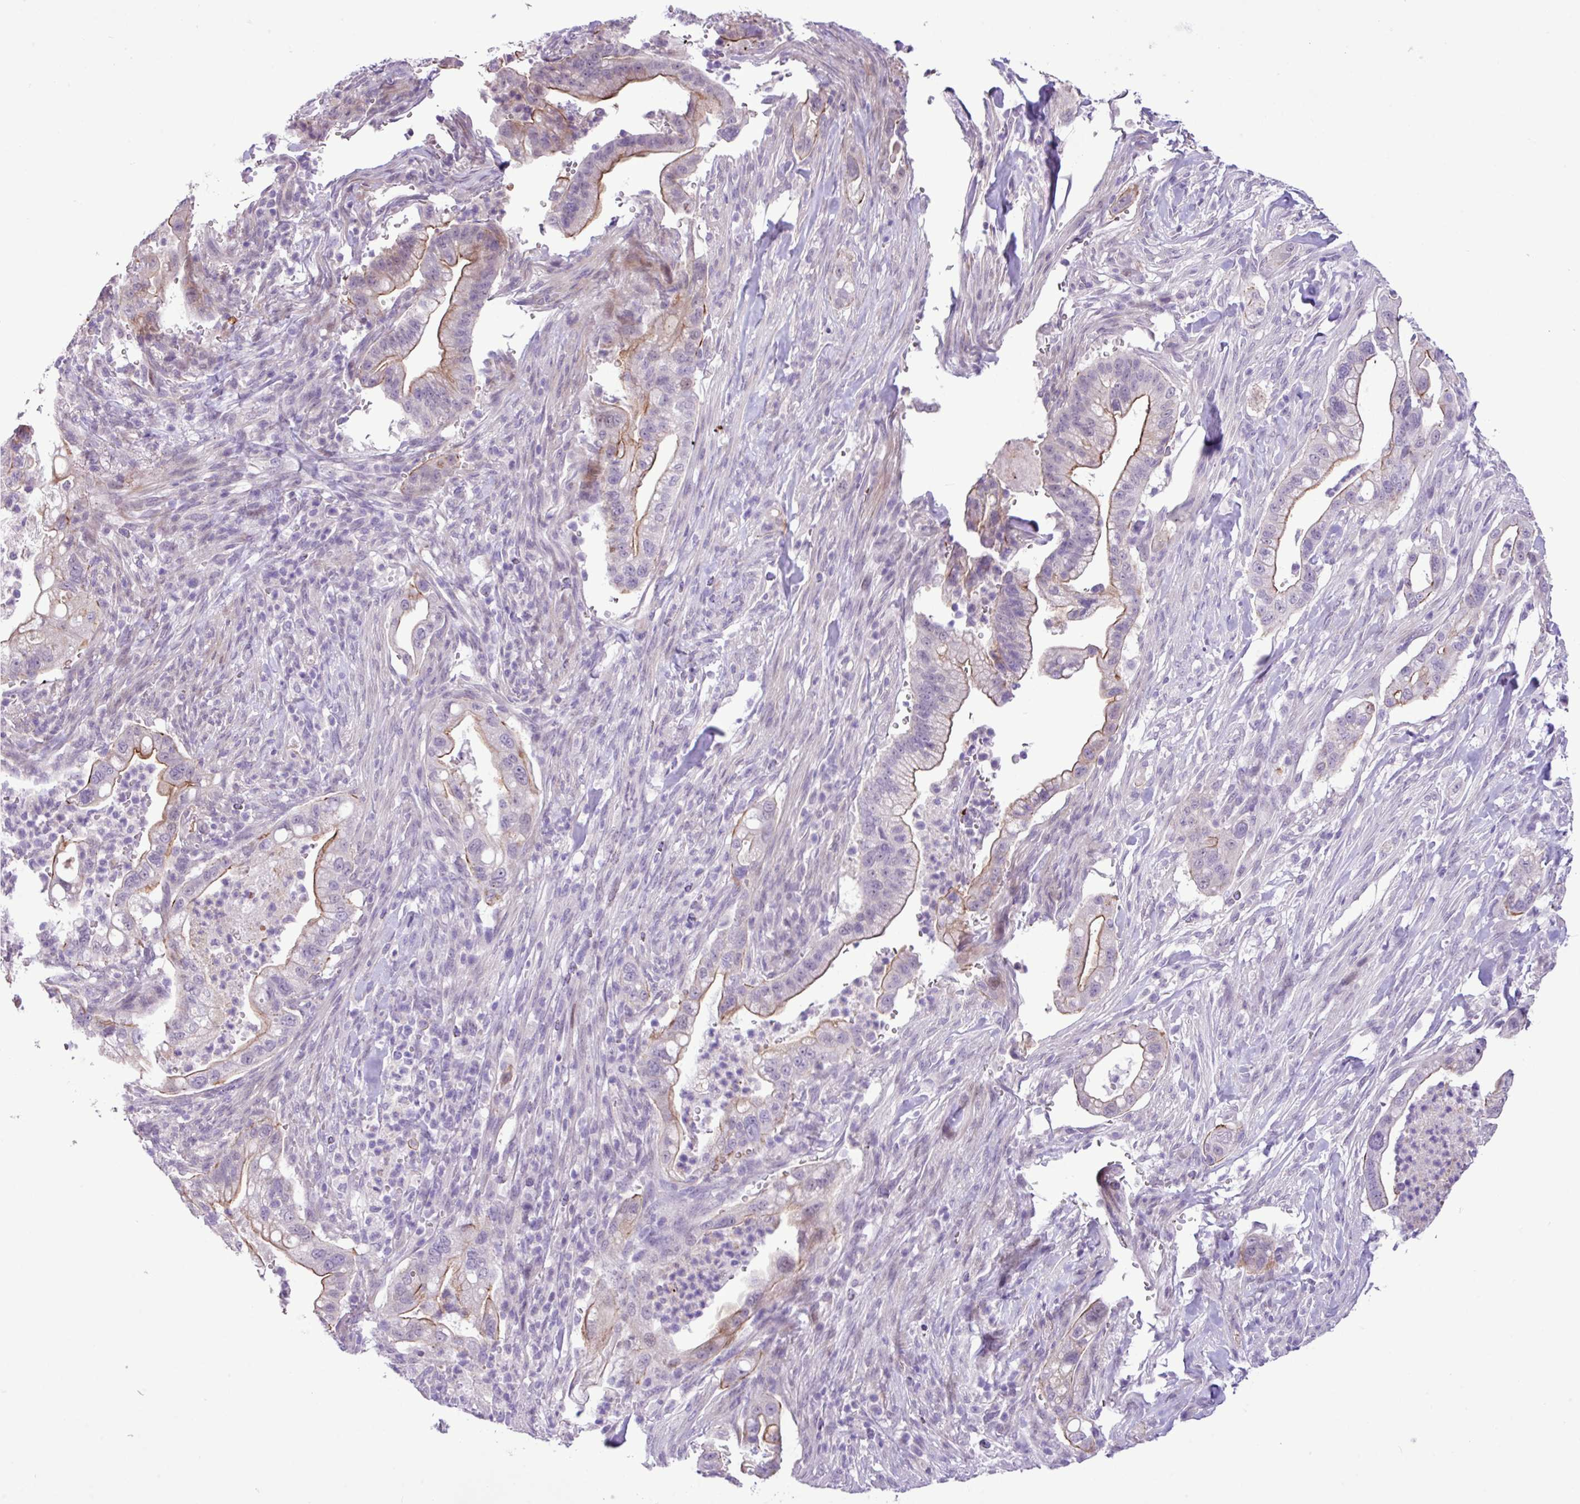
{"staining": {"intensity": "moderate", "quantity": "25%-75%", "location": "cytoplasmic/membranous"}, "tissue": "pancreatic cancer", "cell_type": "Tumor cells", "image_type": "cancer", "snomed": [{"axis": "morphology", "description": "Adenocarcinoma, NOS"}, {"axis": "topography", "description": "Pancreas"}], "caption": "Tumor cells show medium levels of moderate cytoplasmic/membranous expression in about 25%-75% of cells in human pancreatic adenocarcinoma.", "gene": "YLPM1", "patient": {"sex": "male", "age": 44}}